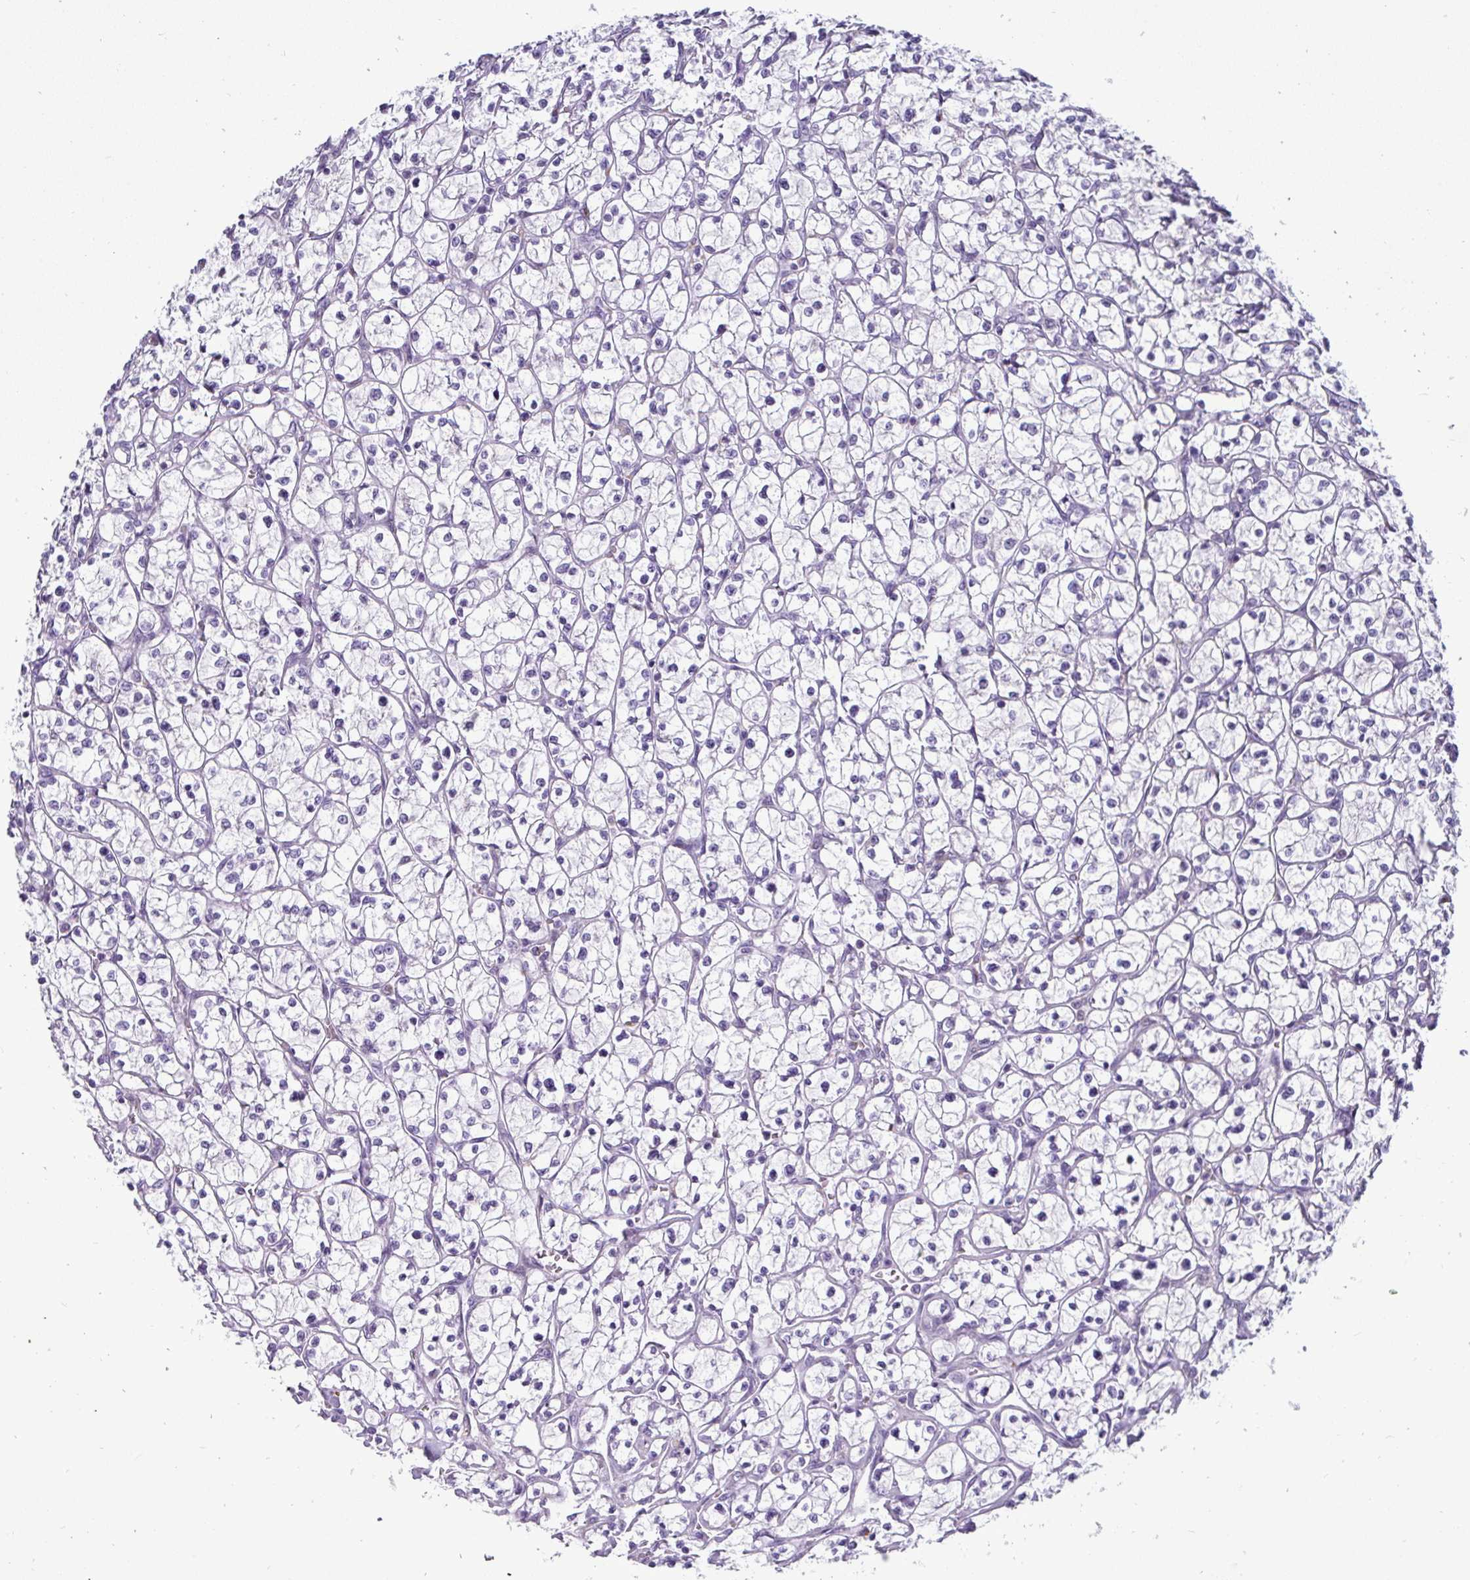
{"staining": {"intensity": "negative", "quantity": "none", "location": "none"}, "tissue": "renal cancer", "cell_type": "Tumor cells", "image_type": "cancer", "snomed": [{"axis": "morphology", "description": "Adenocarcinoma, NOS"}, {"axis": "topography", "description": "Kidney"}], "caption": "High magnification brightfield microscopy of renal adenocarcinoma stained with DAB (3,3'-diaminobenzidine) (brown) and counterstained with hematoxylin (blue): tumor cells show no significant expression.", "gene": "CTSZ", "patient": {"sex": "female", "age": 64}}